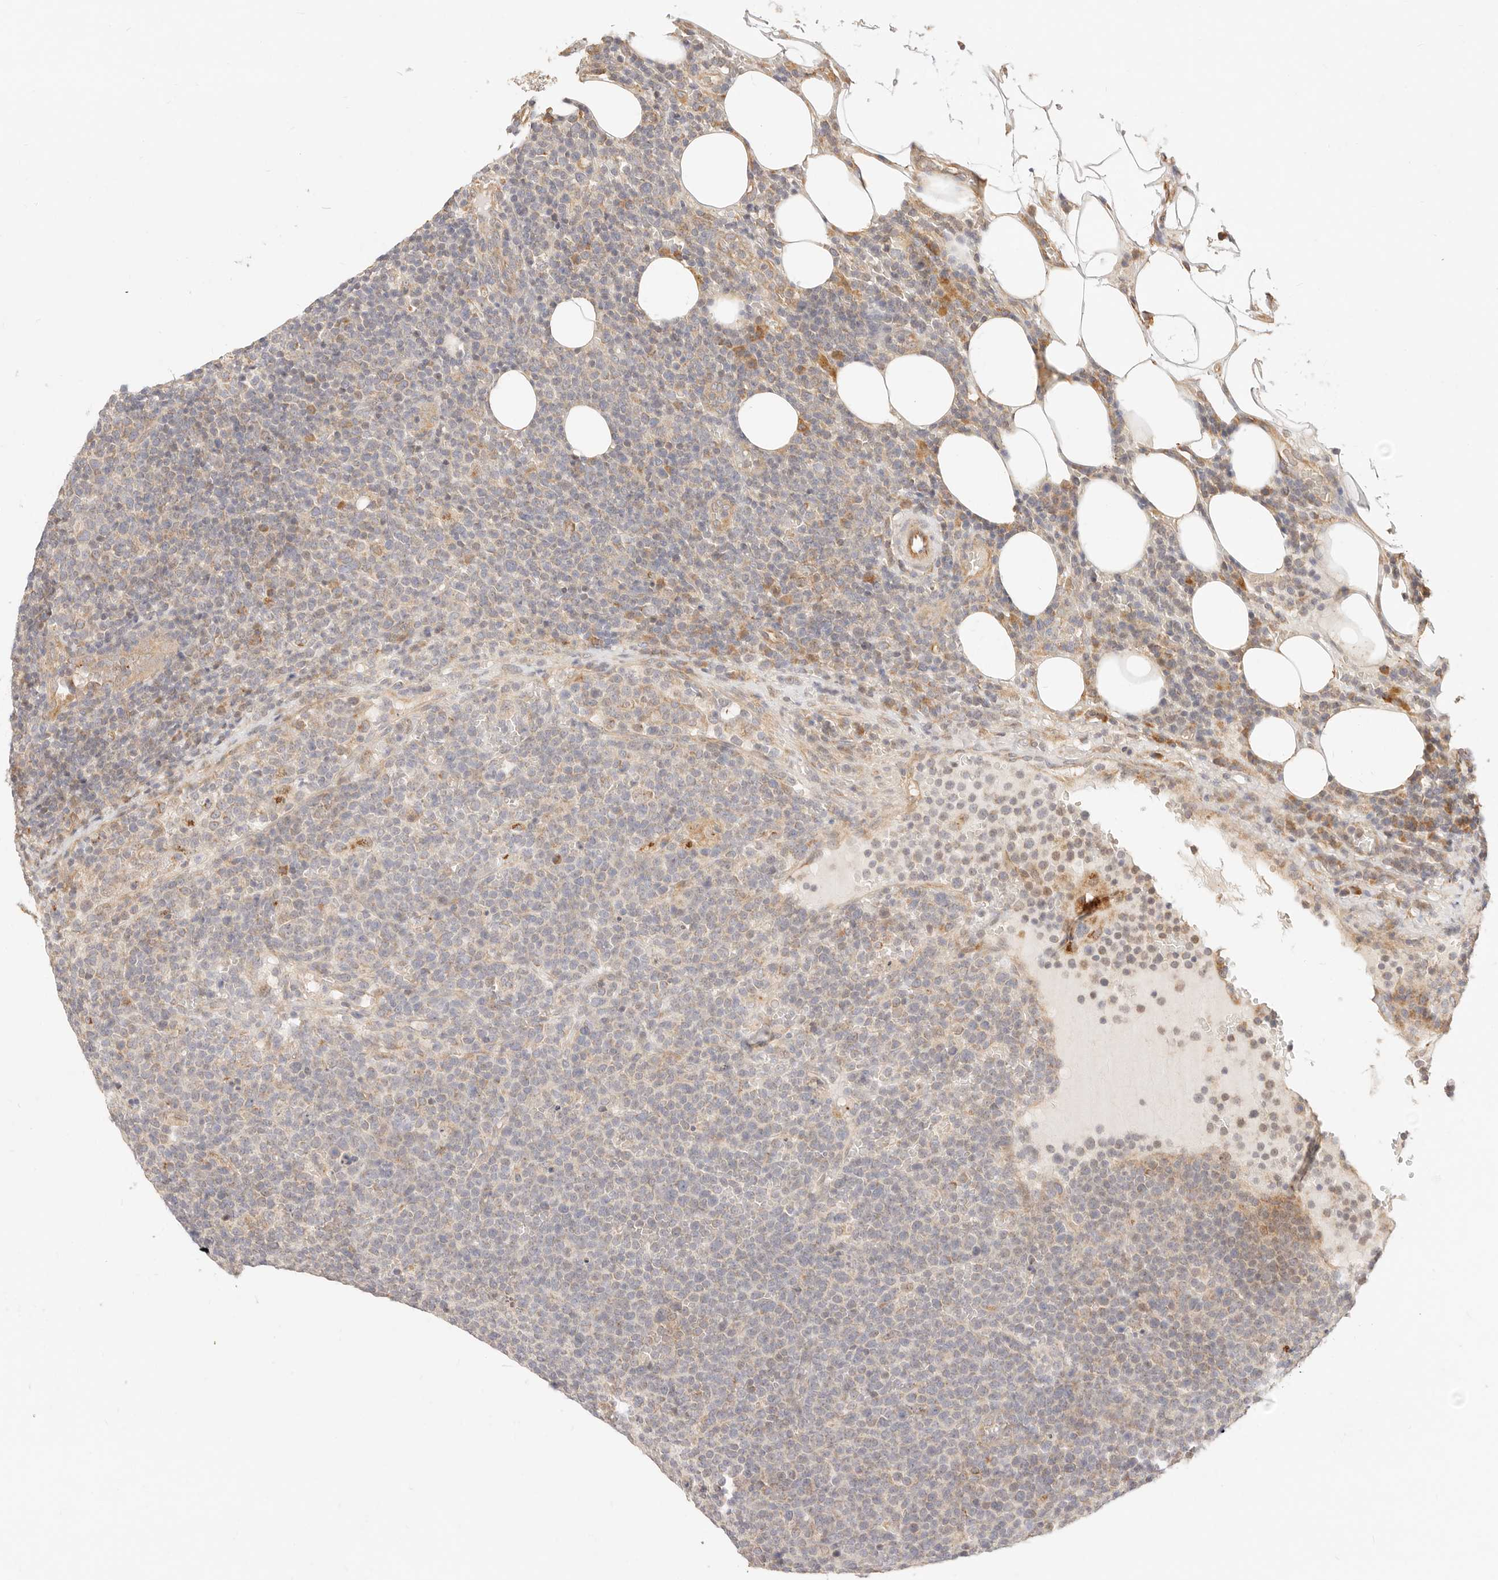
{"staining": {"intensity": "moderate", "quantity": "<25%", "location": "cytoplasmic/membranous"}, "tissue": "lymphoma", "cell_type": "Tumor cells", "image_type": "cancer", "snomed": [{"axis": "morphology", "description": "Malignant lymphoma, non-Hodgkin's type, High grade"}, {"axis": "topography", "description": "Lymph node"}], "caption": "Lymphoma was stained to show a protein in brown. There is low levels of moderate cytoplasmic/membranous positivity in about <25% of tumor cells.", "gene": "UBXN10", "patient": {"sex": "male", "age": 61}}